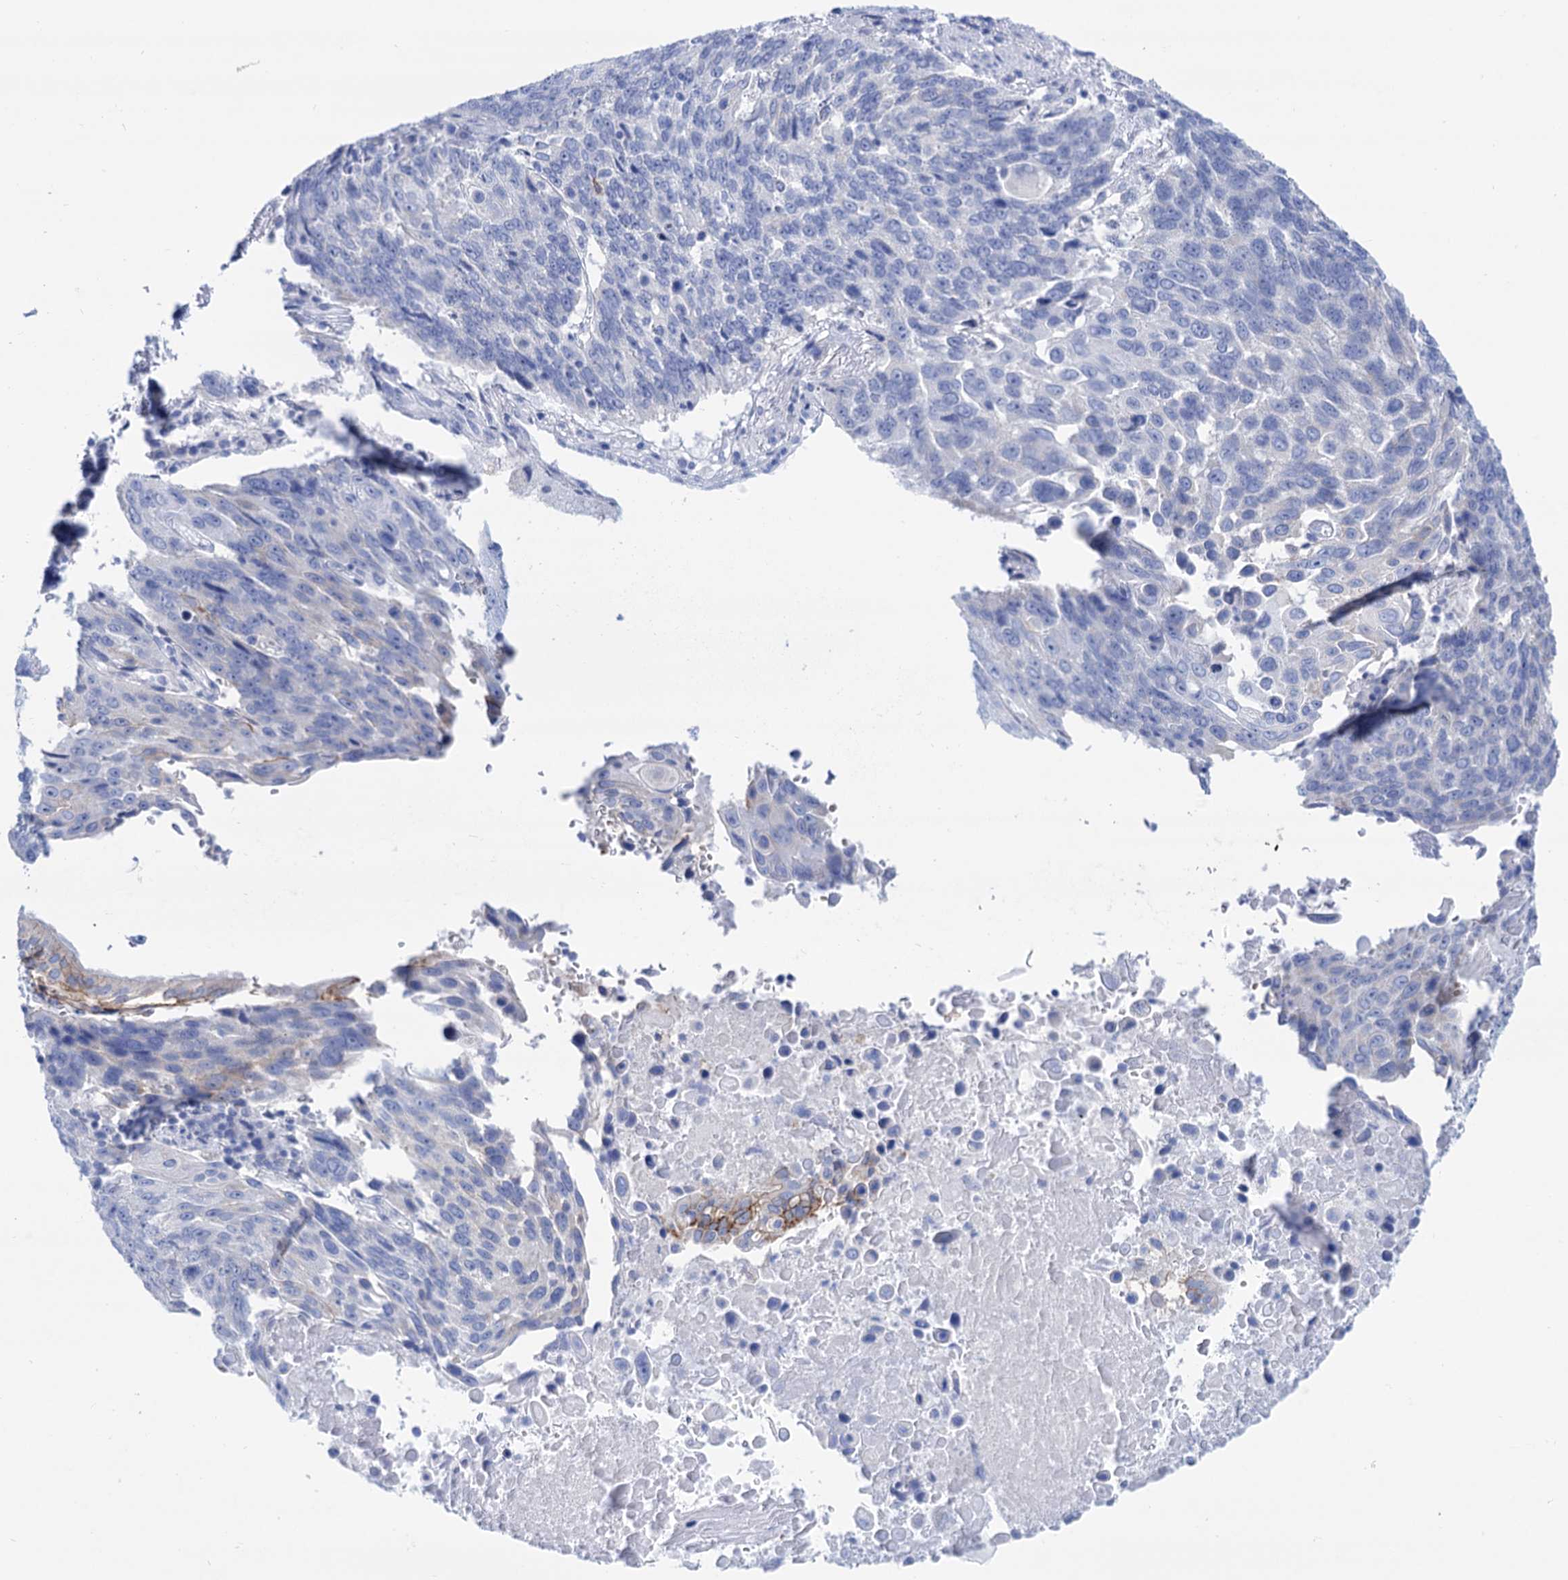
{"staining": {"intensity": "negative", "quantity": "none", "location": "none"}, "tissue": "lung cancer", "cell_type": "Tumor cells", "image_type": "cancer", "snomed": [{"axis": "morphology", "description": "Squamous cell carcinoma, NOS"}, {"axis": "topography", "description": "Lung"}], "caption": "Immunohistochemical staining of human lung cancer reveals no significant positivity in tumor cells.", "gene": "YARS2", "patient": {"sex": "male", "age": 66}}